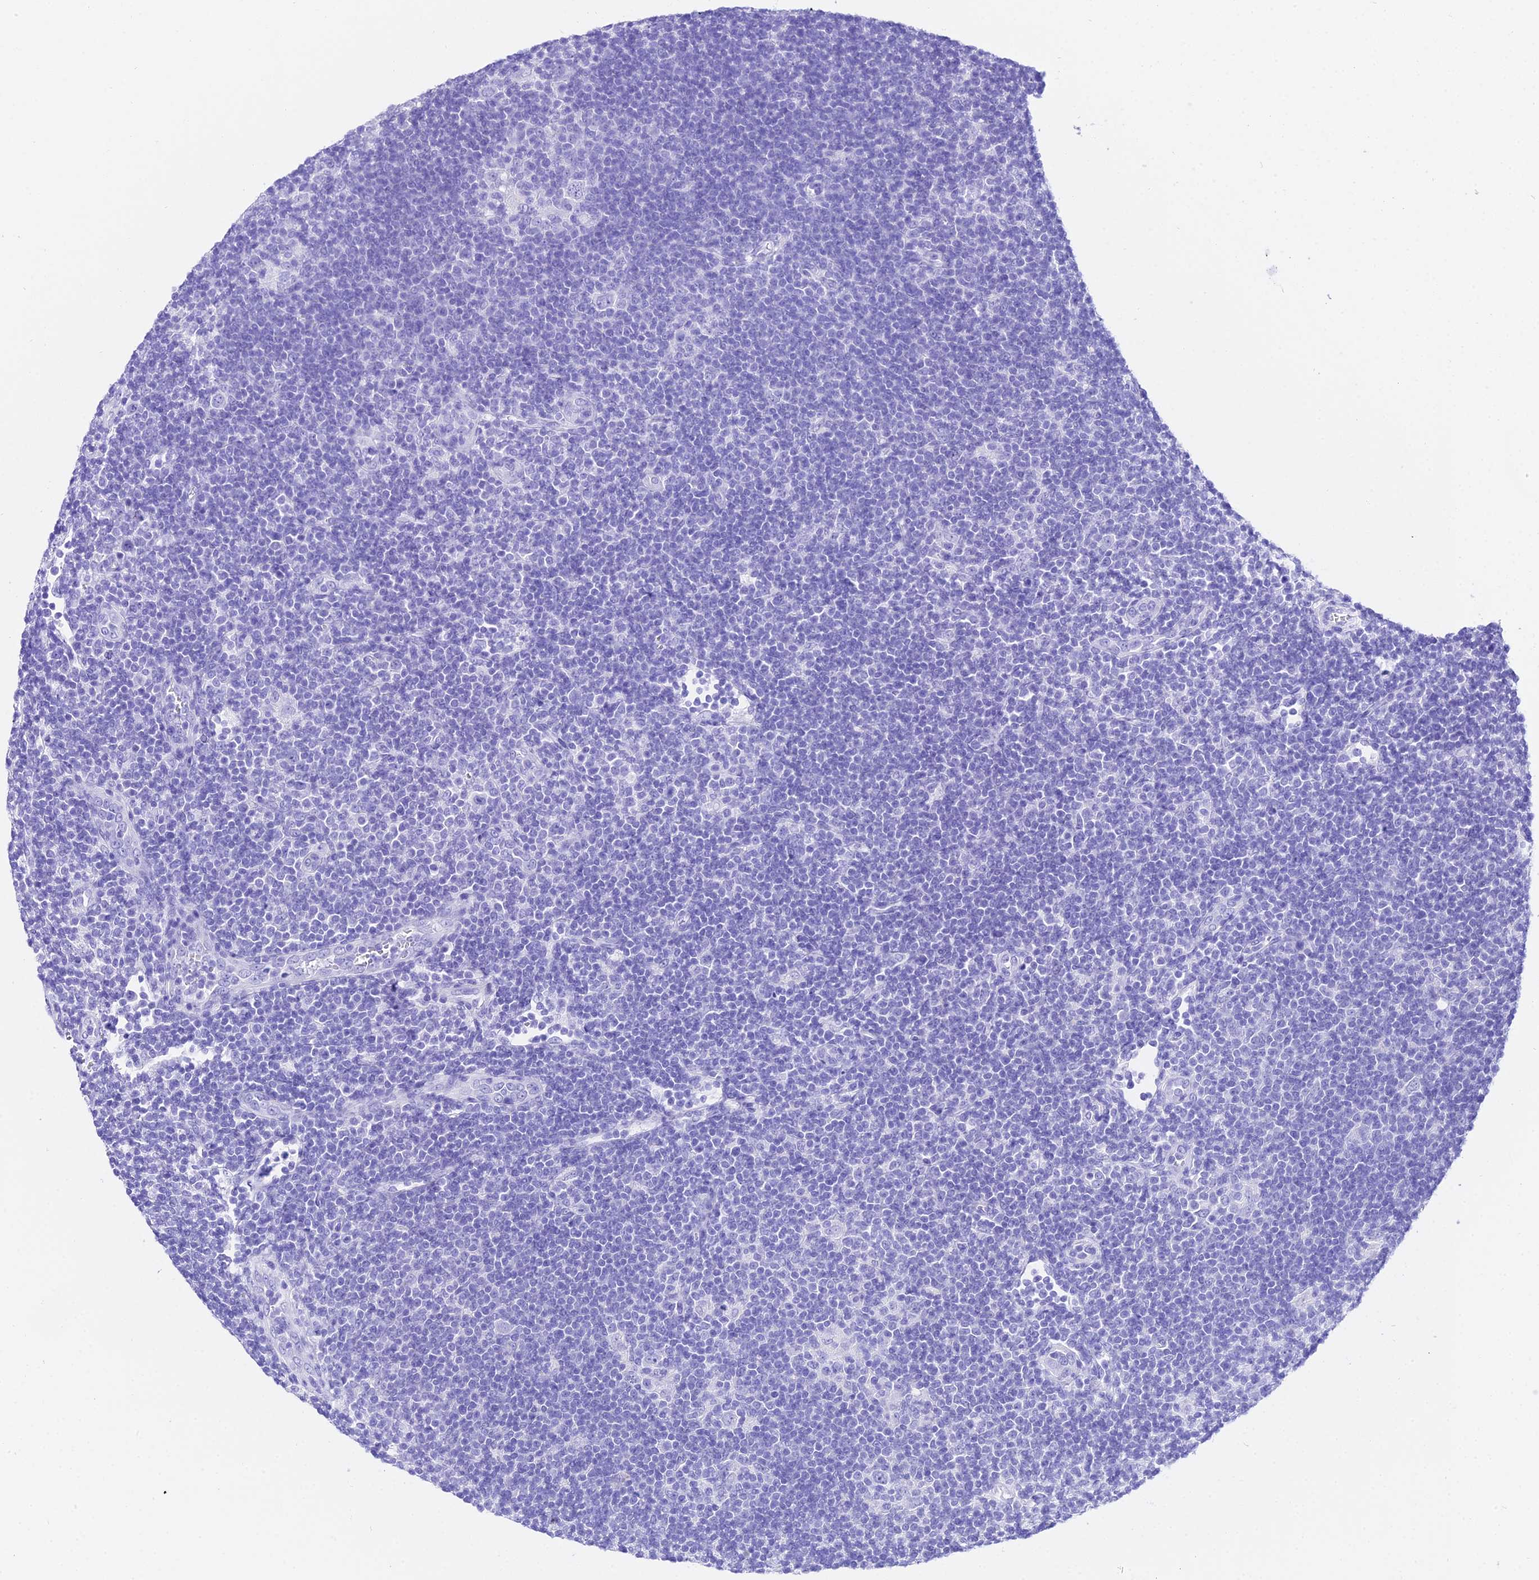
{"staining": {"intensity": "negative", "quantity": "none", "location": "none"}, "tissue": "lymphoma", "cell_type": "Tumor cells", "image_type": "cancer", "snomed": [{"axis": "morphology", "description": "Hodgkin's disease, NOS"}, {"axis": "topography", "description": "Lymph node"}], "caption": "IHC micrograph of neoplastic tissue: Hodgkin's disease stained with DAB (3,3'-diaminobenzidine) reveals no significant protein positivity in tumor cells.", "gene": "TRMT44", "patient": {"sex": "female", "age": 57}}